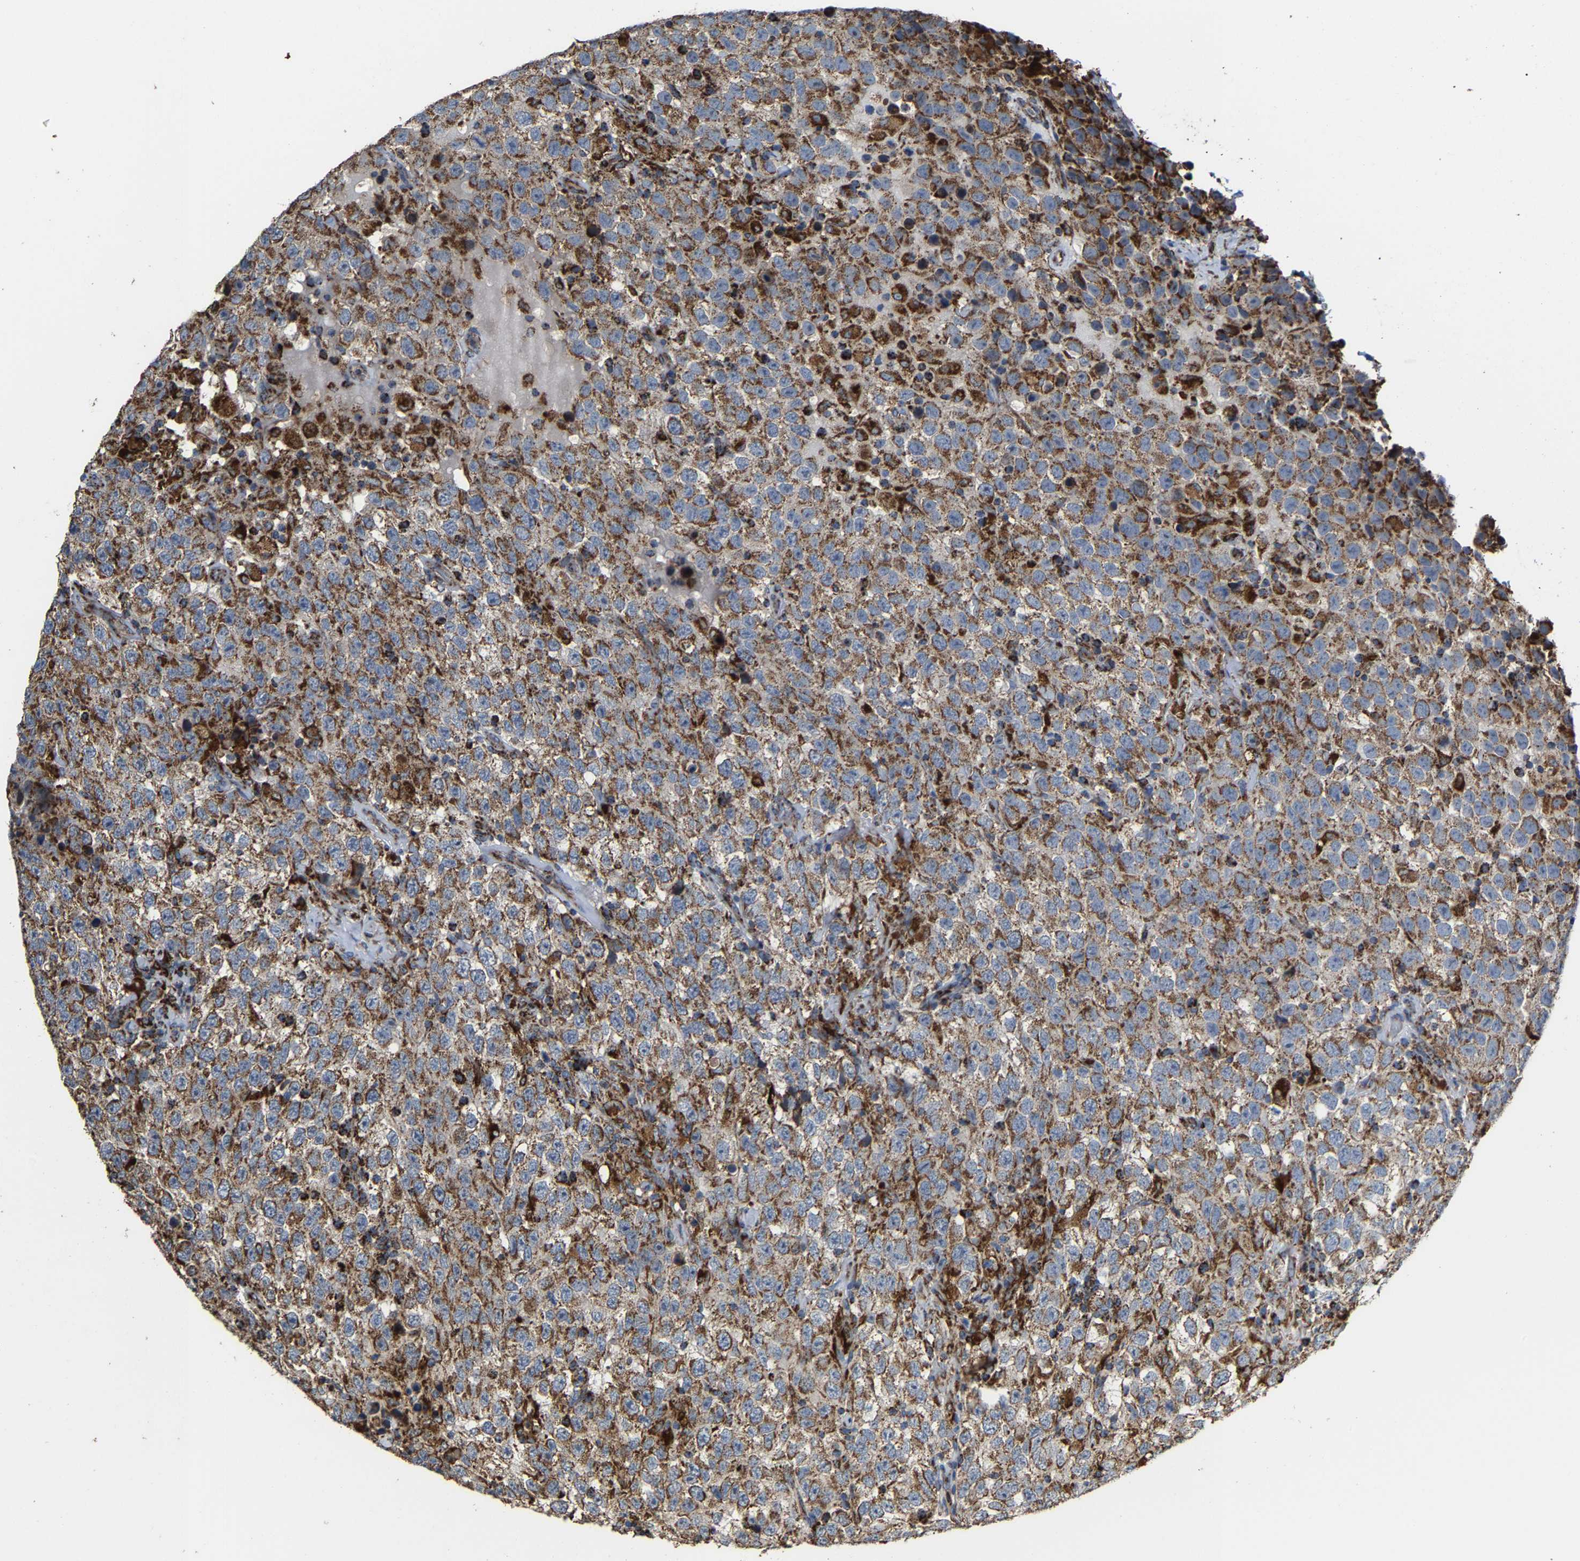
{"staining": {"intensity": "strong", "quantity": ">75%", "location": "cytoplasmic/membranous"}, "tissue": "testis cancer", "cell_type": "Tumor cells", "image_type": "cancer", "snomed": [{"axis": "morphology", "description": "Seminoma, NOS"}, {"axis": "topography", "description": "Testis"}], "caption": "Tumor cells reveal strong cytoplasmic/membranous staining in about >75% of cells in seminoma (testis).", "gene": "NDUFV3", "patient": {"sex": "male", "age": 41}}